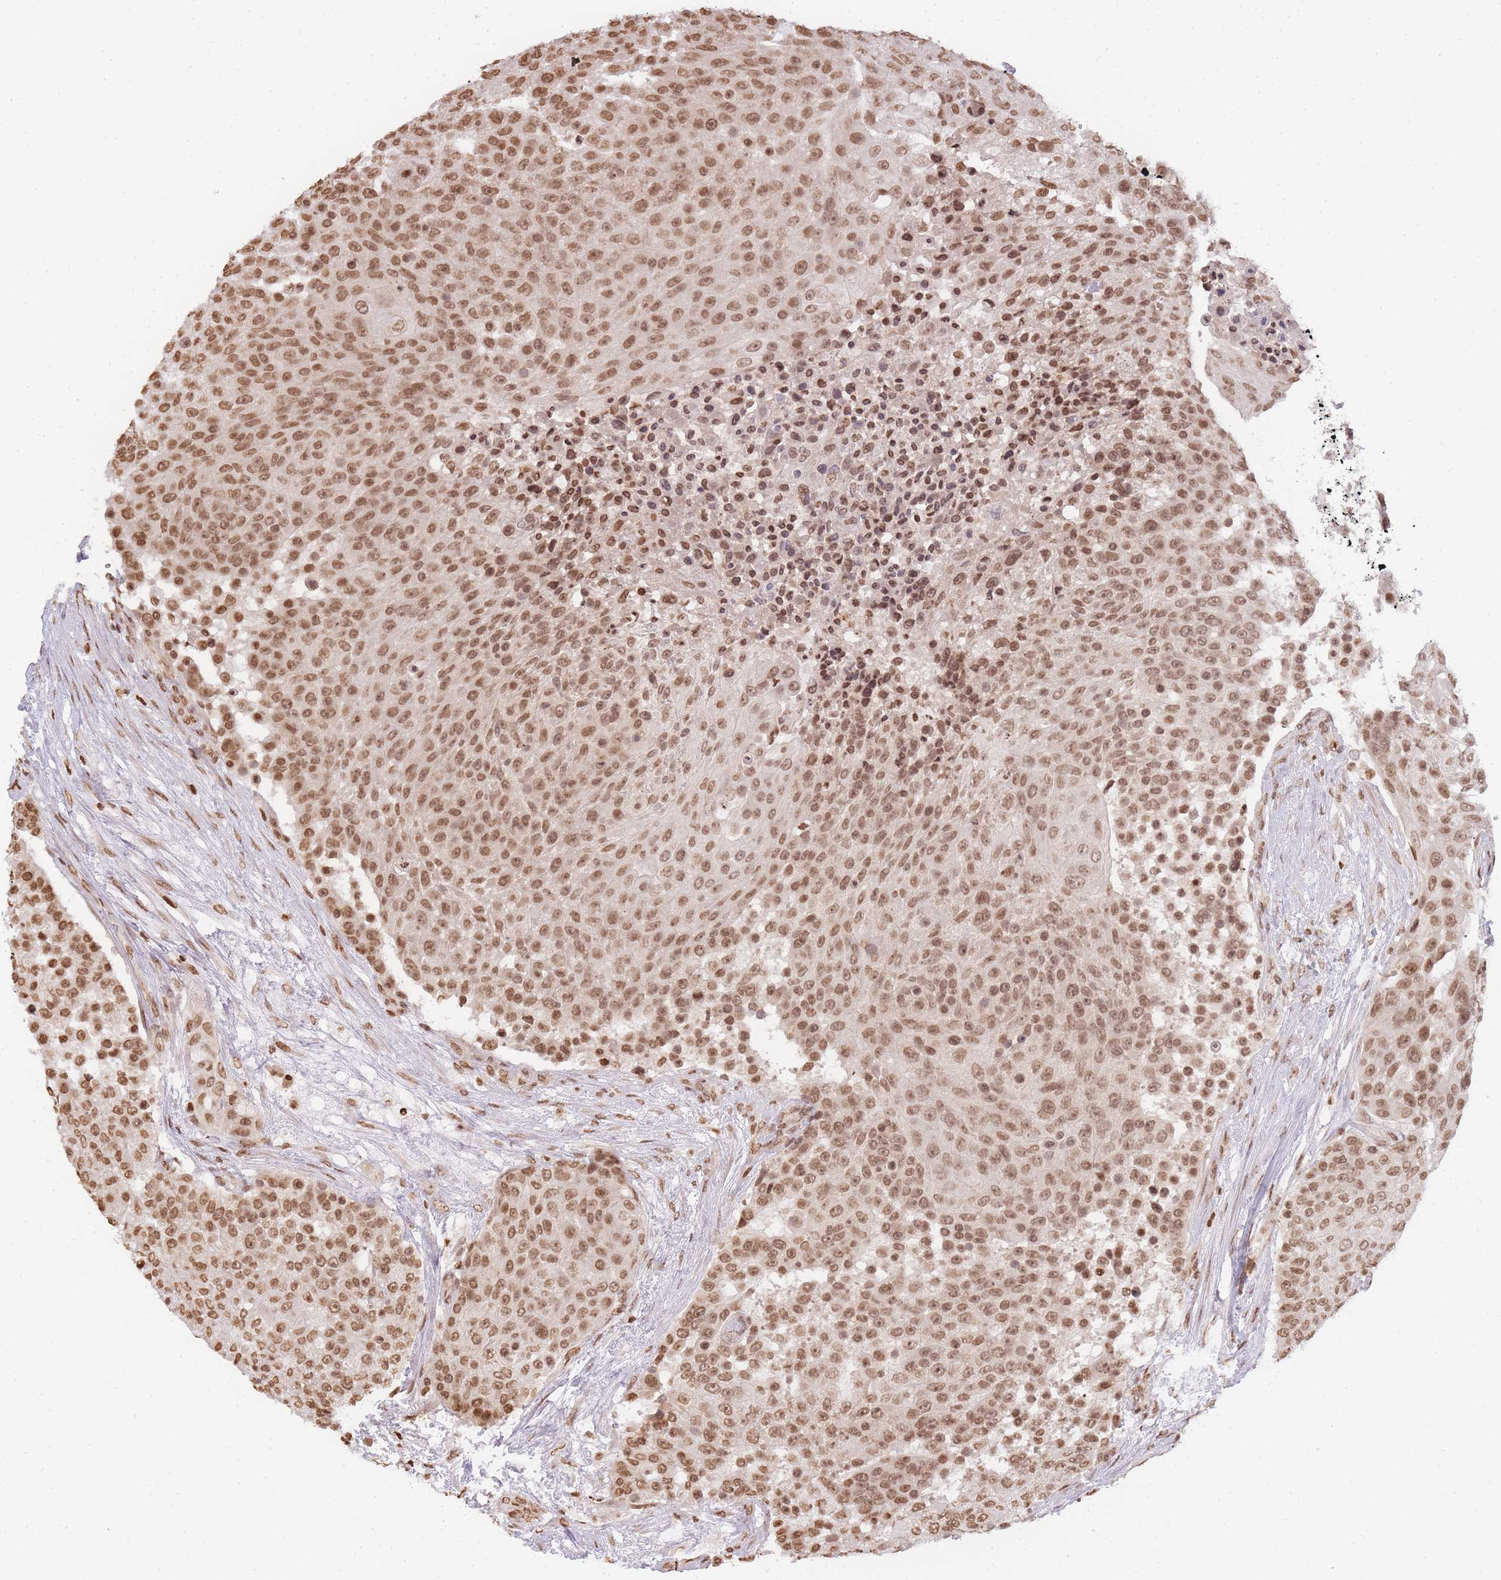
{"staining": {"intensity": "moderate", "quantity": ">75%", "location": "nuclear"}, "tissue": "urothelial cancer", "cell_type": "Tumor cells", "image_type": "cancer", "snomed": [{"axis": "morphology", "description": "Urothelial carcinoma, High grade"}, {"axis": "topography", "description": "Urinary bladder"}], "caption": "The immunohistochemical stain shows moderate nuclear staining in tumor cells of high-grade urothelial carcinoma tissue.", "gene": "WWTR1", "patient": {"sex": "female", "age": 63}}